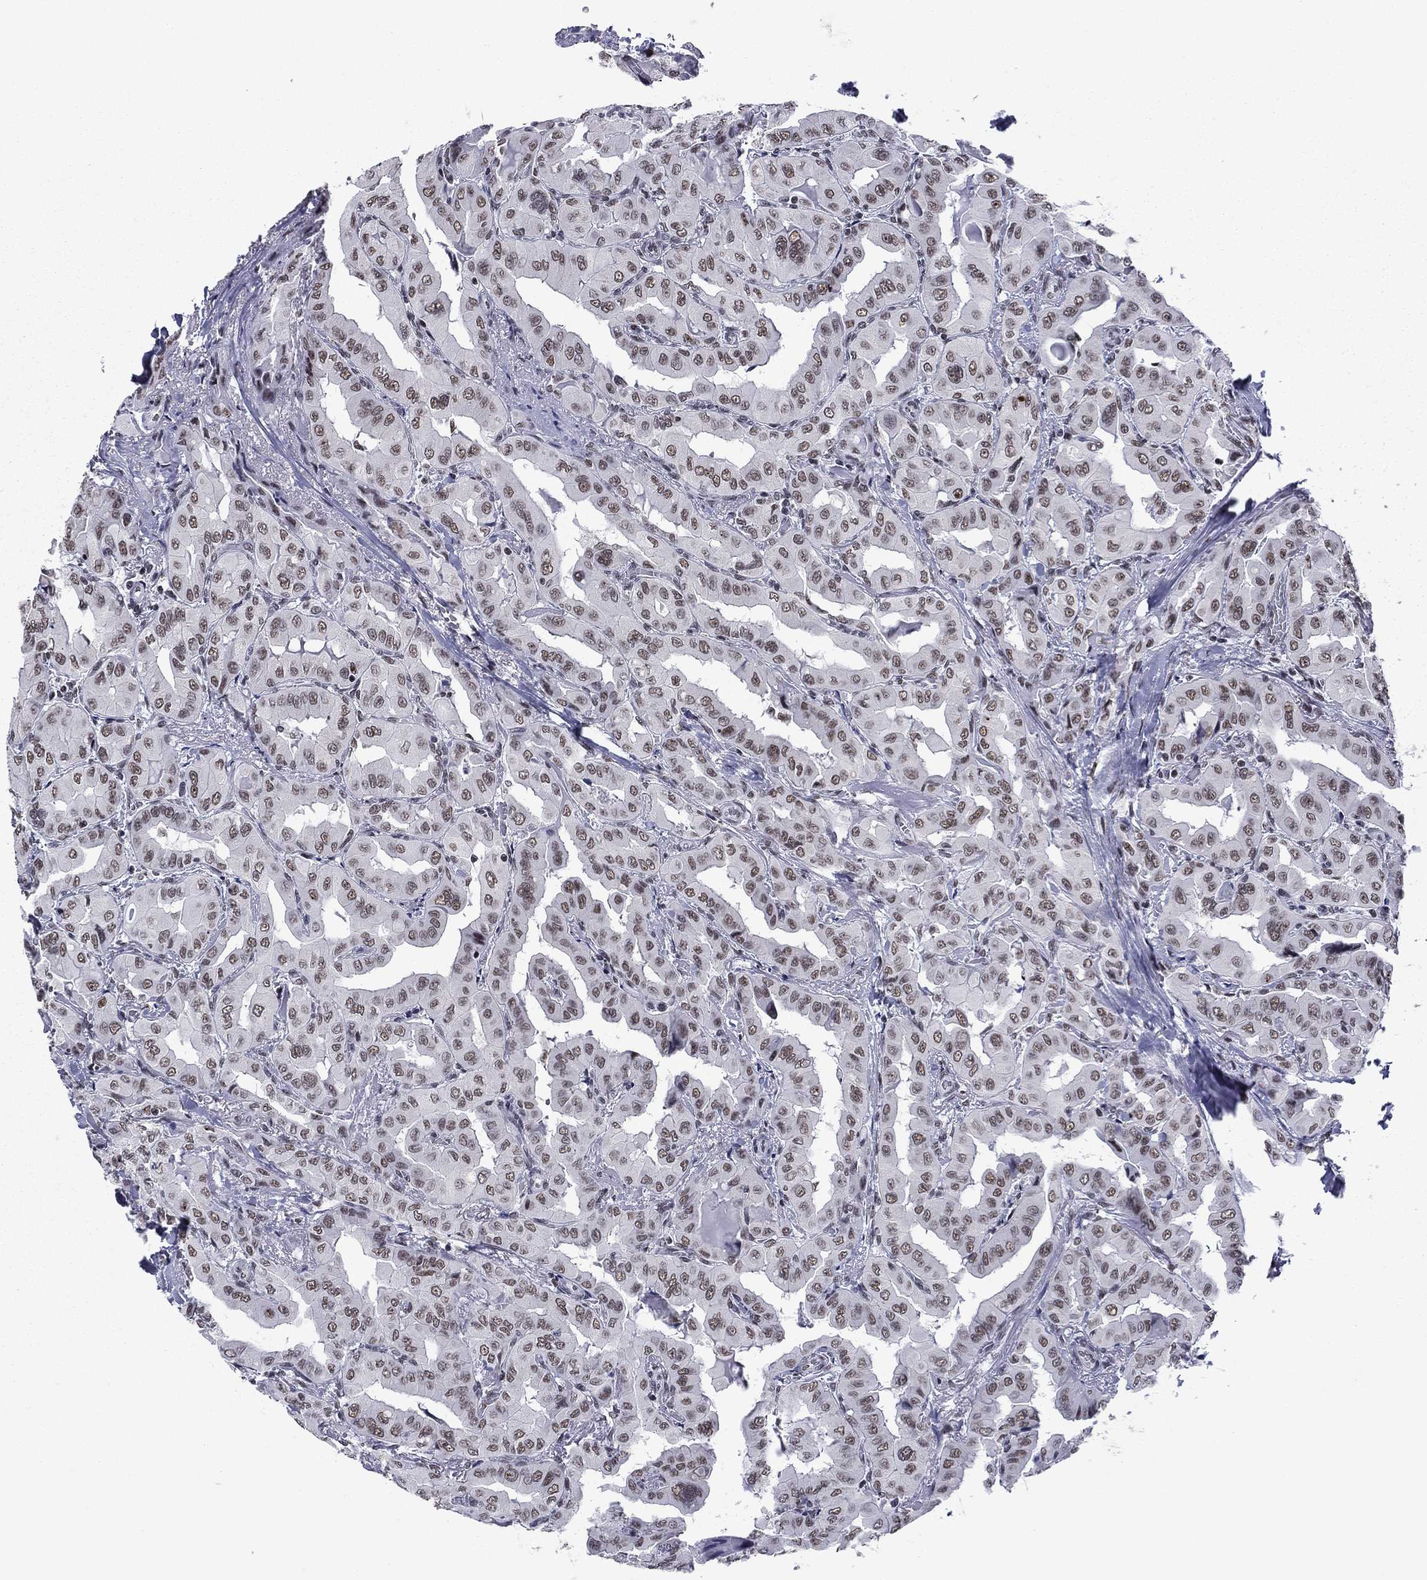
{"staining": {"intensity": "moderate", "quantity": ">75%", "location": "nuclear"}, "tissue": "thyroid cancer", "cell_type": "Tumor cells", "image_type": "cancer", "snomed": [{"axis": "morphology", "description": "Normal tissue, NOS"}, {"axis": "morphology", "description": "Papillary adenocarcinoma, NOS"}, {"axis": "topography", "description": "Thyroid gland"}], "caption": "Thyroid cancer (papillary adenocarcinoma) stained for a protein (brown) shows moderate nuclear positive expression in about >75% of tumor cells.", "gene": "ETV5", "patient": {"sex": "female", "age": 66}}